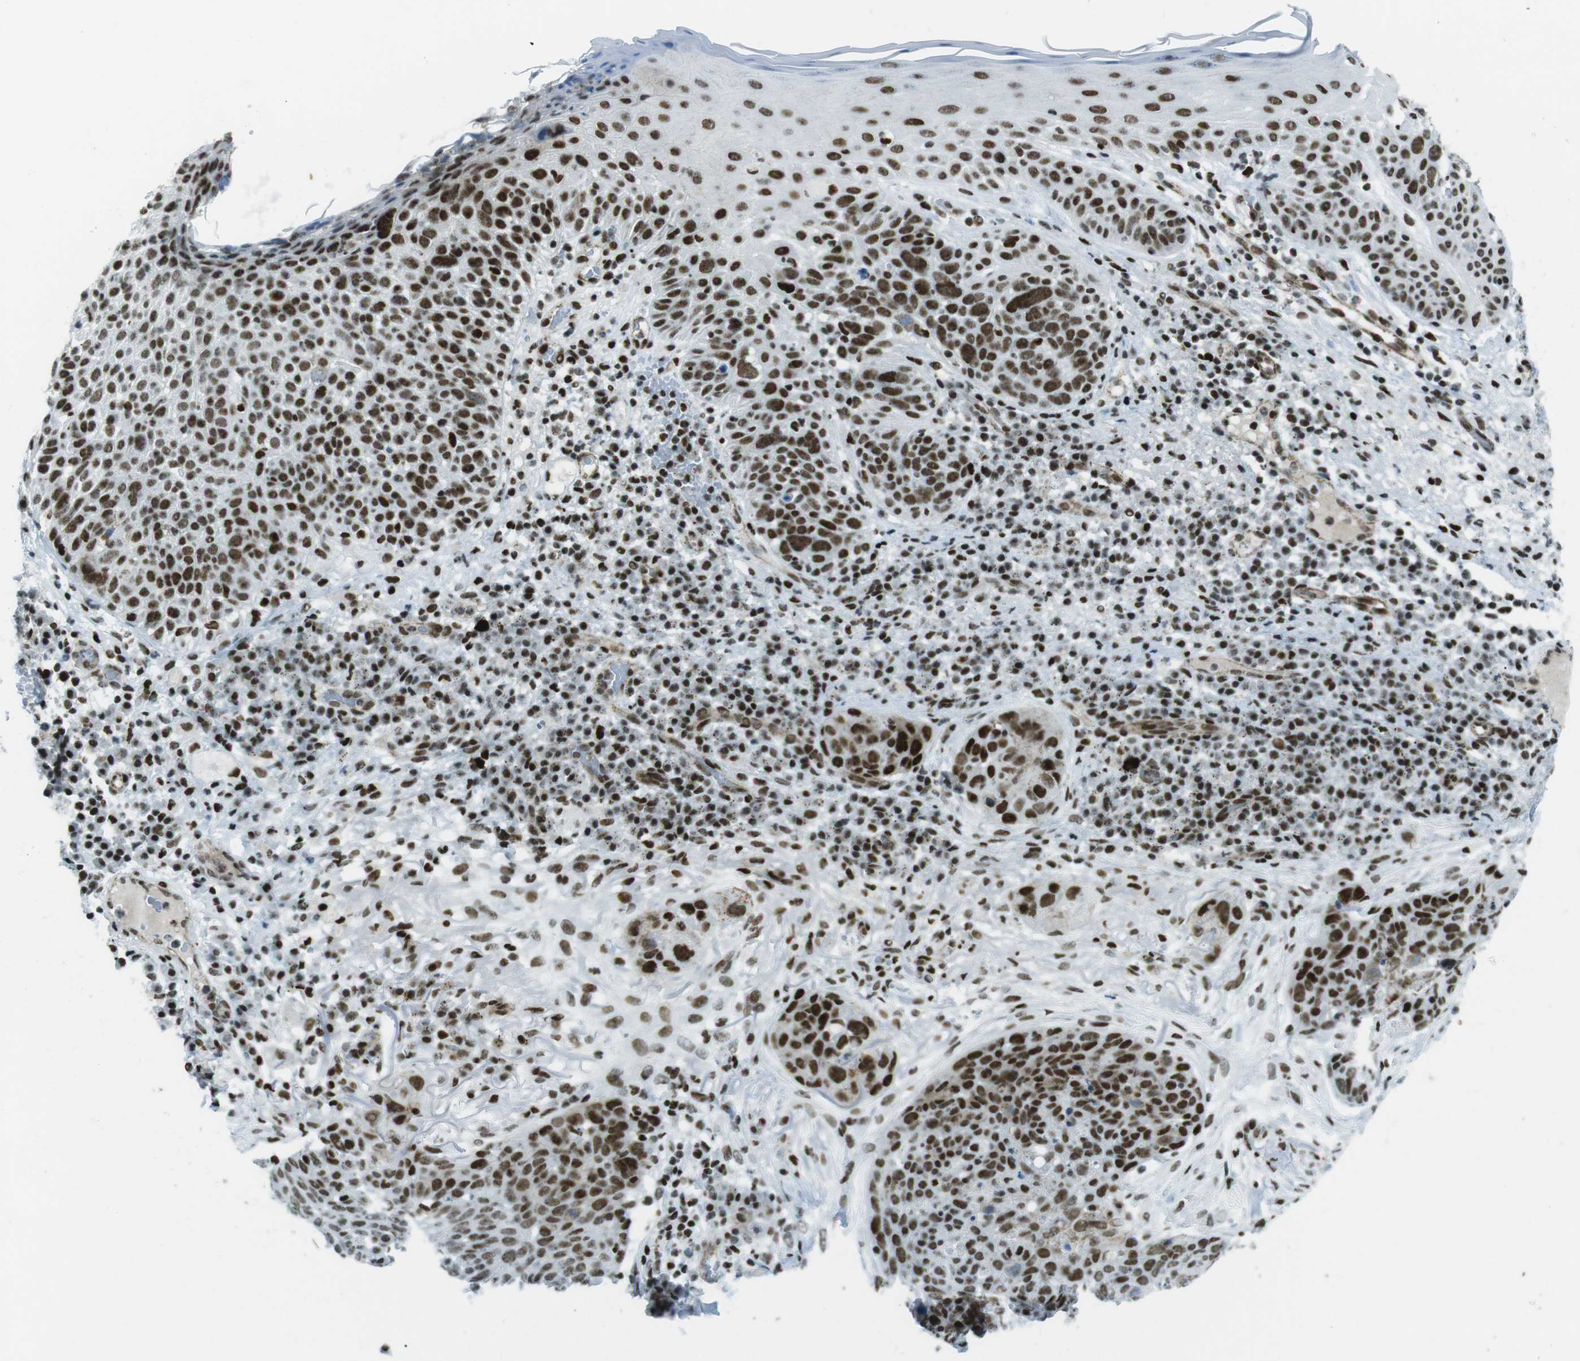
{"staining": {"intensity": "strong", "quantity": ">75%", "location": "nuclear"}, "tissue": "skin cancer", "cell_type": "Tumor cells", "image_type": "cancer", "snomed": [{"axis": "morphology", "description": "Squamous cell carcinoma in situ, NOS"}, {"axis": "morphology", "description": "Squamous cell carcinoma, NOS"}, {"axis": "topography", "description": "Skin"}], "caption": "A micrograph of skin cancer stained for a protein exhibits strong nuclear brown staining in tumor cells.", "gene": "ARID1A", "patient": {"sex": "male", "age": 93}}